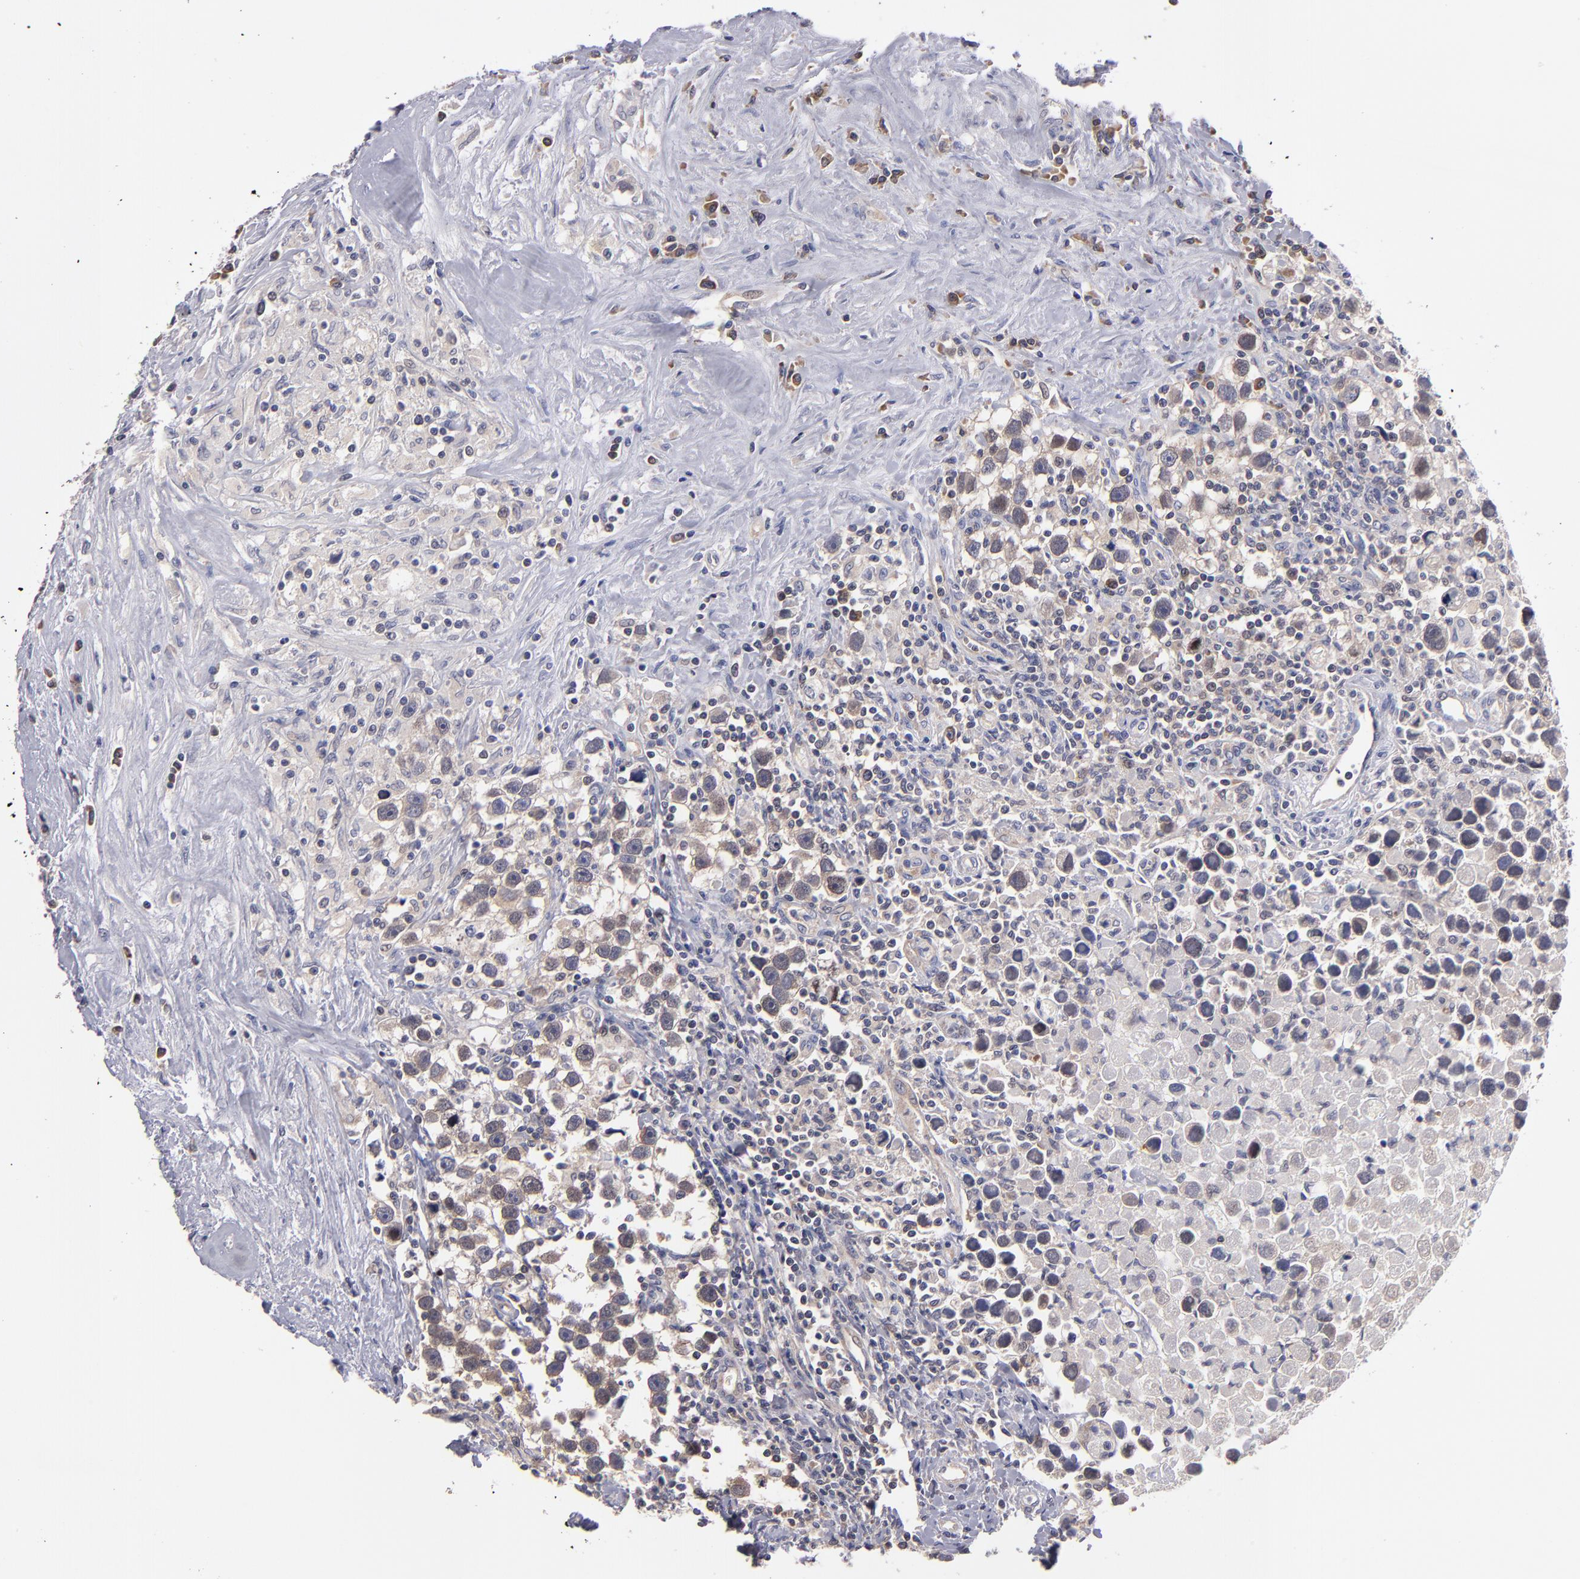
{"staining": {"intensity": "weak", "quantity": ">75%", "location": "cytoplasmic/membranous"}, "tissue": "testis cancer", "cell_type": "Tumor cells", "image_type": "cancer", "snomed": [{"axis": "morphology", "description": "Seminoma, NOS"}, {"axis": "topography", "description": "Testis"}], "caption": "Brown immunohistochemical staining in testis cancer reveals weak cytoplasmic/membranous expression in approximately >75% of tumor cells. (Stains: DAB in brown, nuclei in blue, Microscopy: brightfield microscopy at high magnification).", "gene": "EIF3L", "patient": {"sex": "male", "age": 43}}